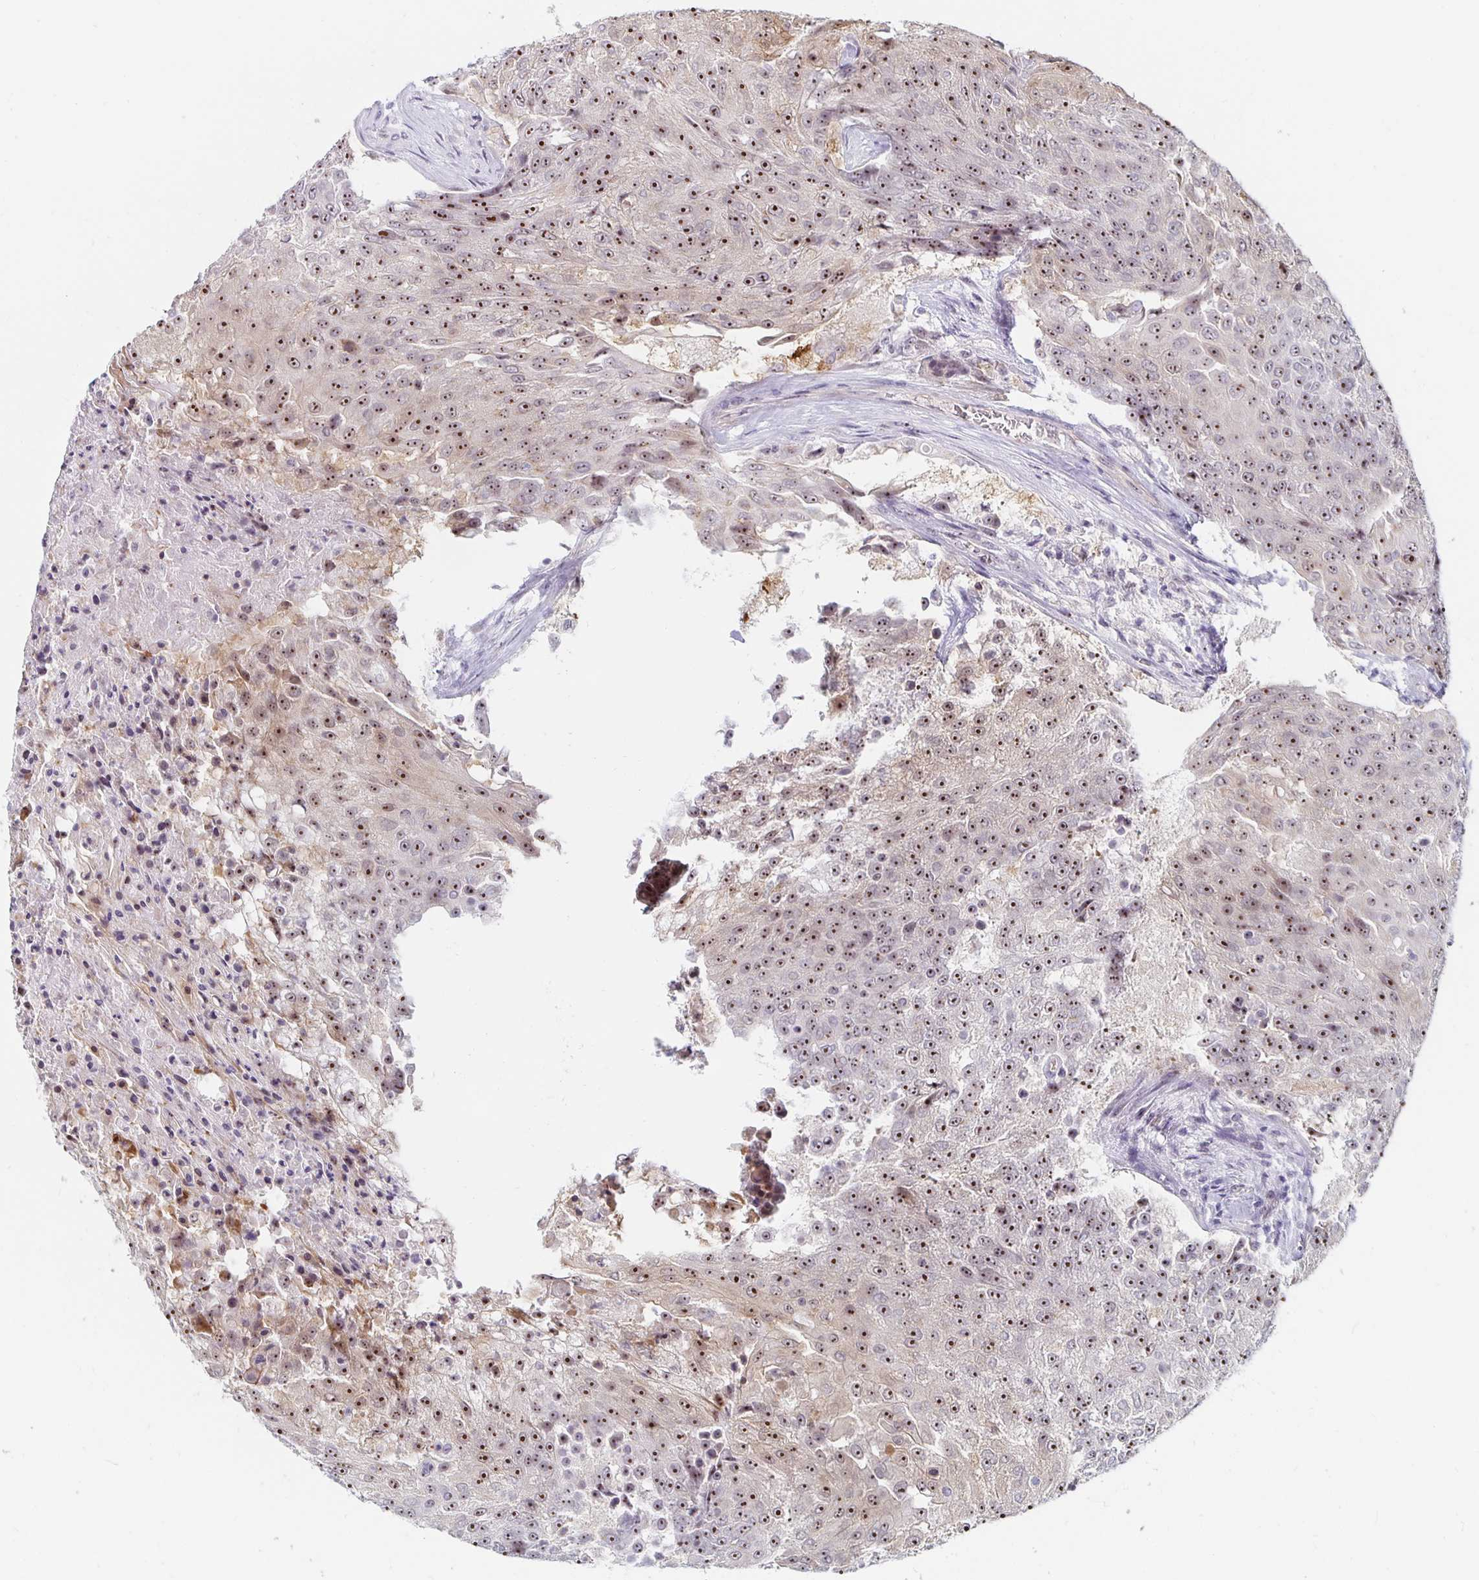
{"staining": {"intensity": "moderate", "quantity": ">75%", "location": "nuclear"}, "tissue": "urothelial cancer", "cell_type": "Tumor cells", "image_type": "cancer", "snomed": [{"axis": "morphology", "description": "Urothelial carcinoma, High grade"}, {"axis": "topography", "description": "Urinary bladder"}], "caption": "Protein expression by immunohistochemistry reveals moderate nuclear staining in approximately >75% of tumor cells in urothelial cancer.", "gene": "NUP85", "patient": {"sex": "female", "age": 63}}